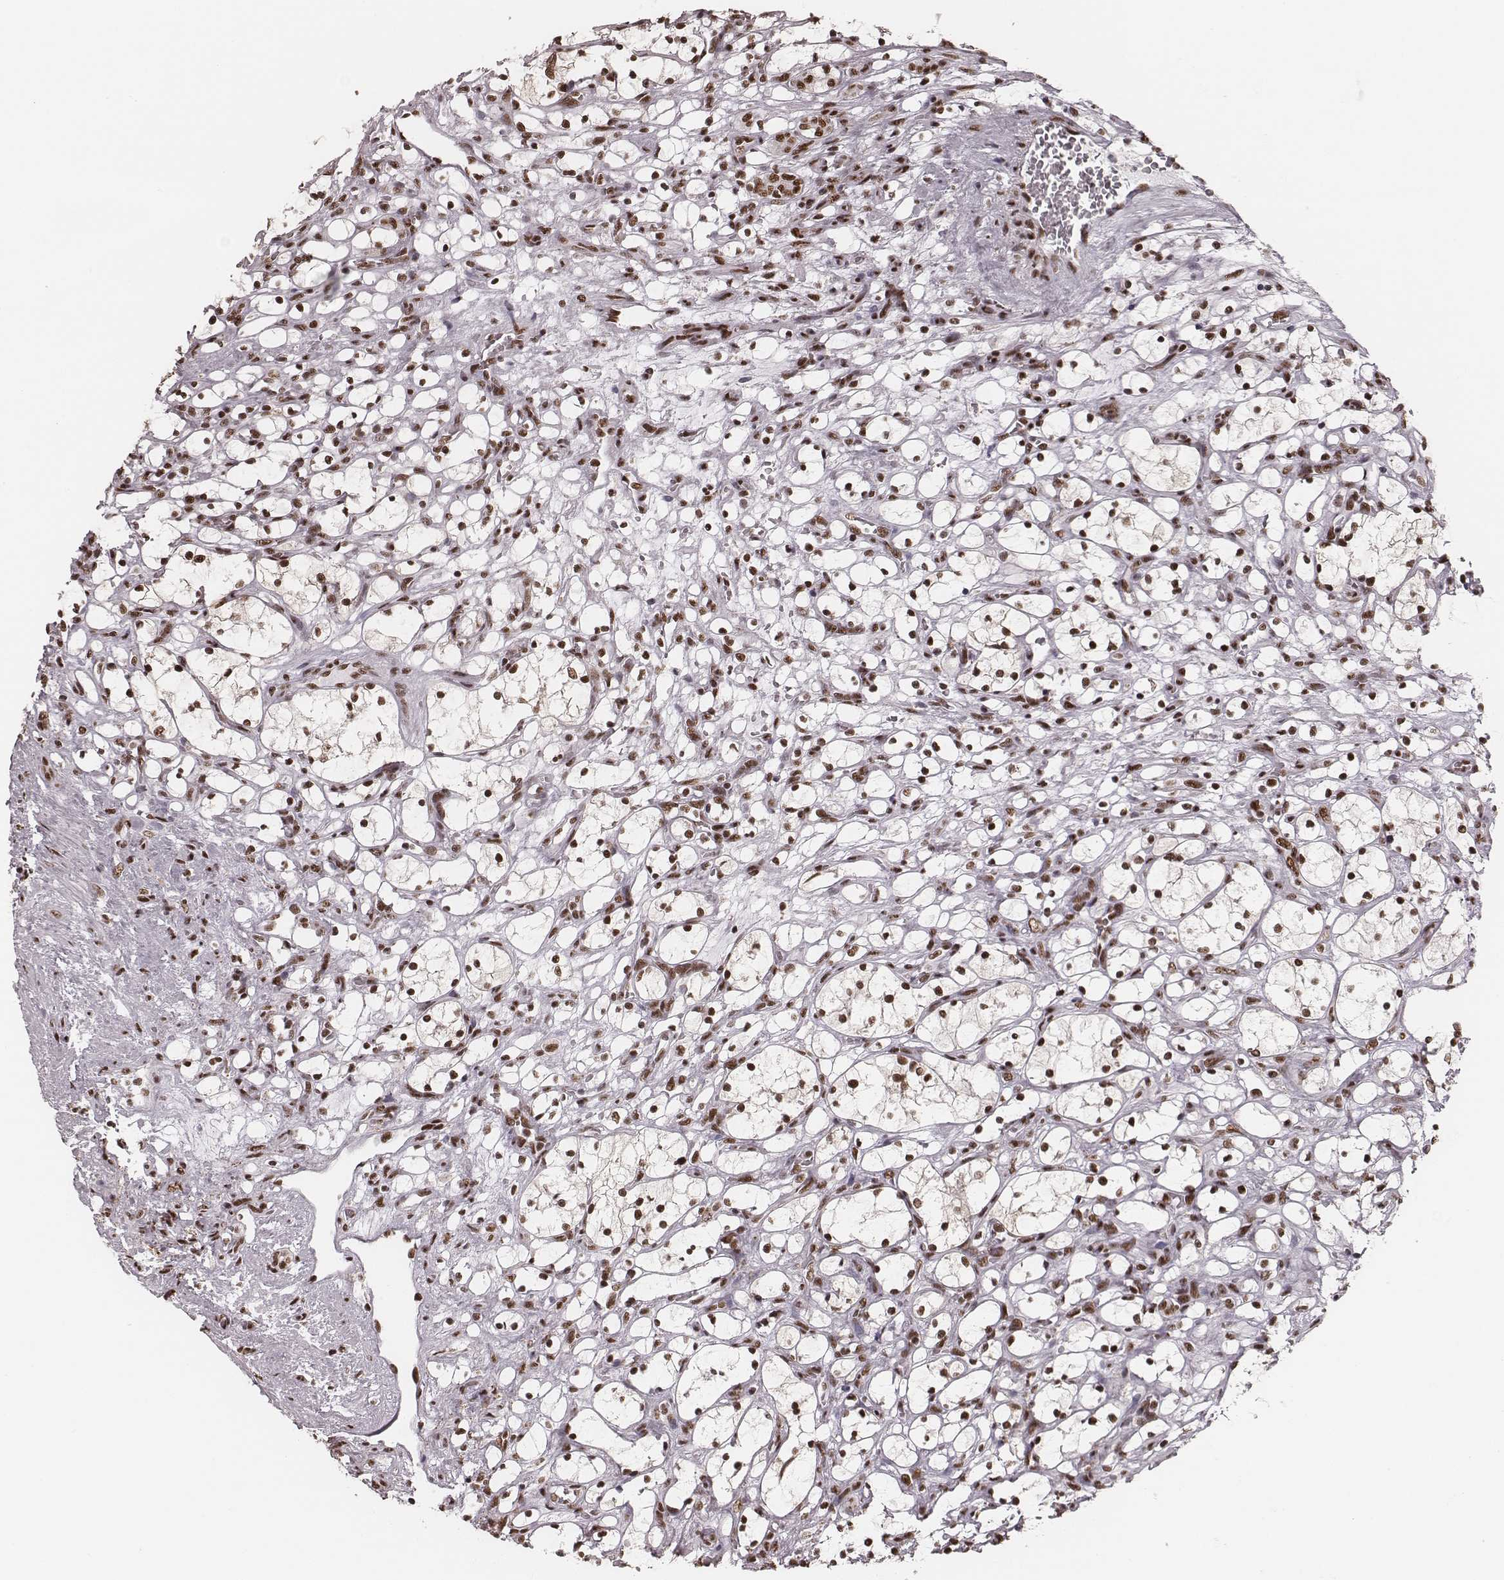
{"staining": {"intensity": "strong", "quantity": ">75%", "location": "nuclear"}, "tissue": "renal cancer", "cell_type": "Tumor cells", "image_type": "cancer", "snomed": [{"axis": "morphology", "description": "Adenocarcinoma, NOS"}, {"axis": "topography", "description": "Kidney"}], "caption": "Strong nuclear positivity for a protein is present in about >75% of tumor cells of renal adenocarcinoma using IHC.", "gene": "LUC7L", "patient": {"sex": "female", "age": 69}}